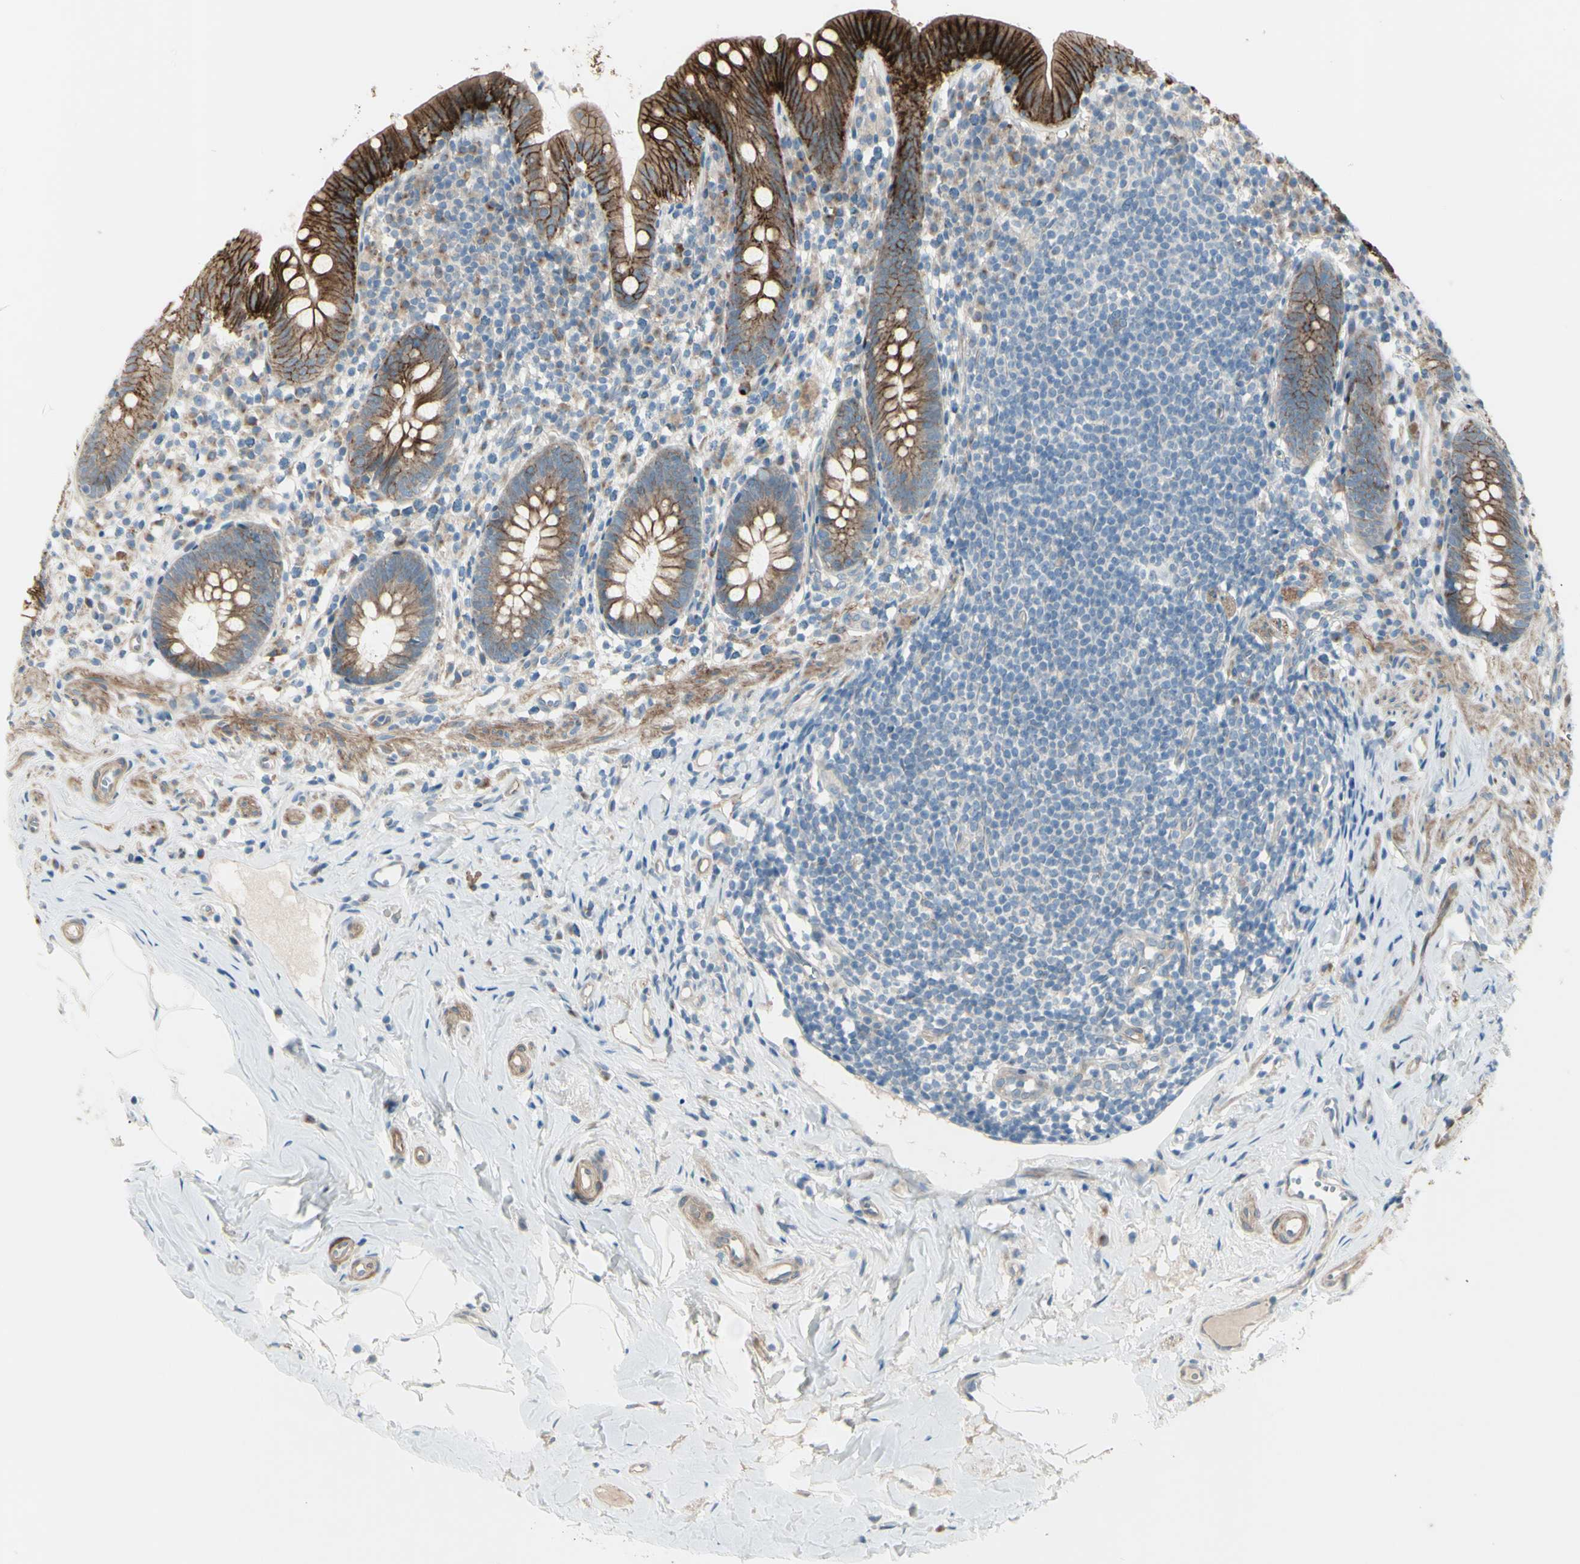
{"staining": {"intensity": "strong", "quantity": ">75%", "location": "cytoplasmic/membranous"}, "tissue": "appendix", "cell_type": "Glandular cells", "image_type": "normal", "snomed": [{"axis": "morphology", "description": "Normal tissue, NOS"}, {"axis": "topography", "description": "Appendix"}], "caption": "Glandular cells display strong cytoplasmic/membranous expression in approximately >75% of cells in benign appendix. The staining was performed using DAB to visualize the protein expression in brown, while the nuclei were stained in blue with hematoxylin (Magnification: 20x).", "gene": "LRRK1", "patient": {"sex": "male", "age": 52}}